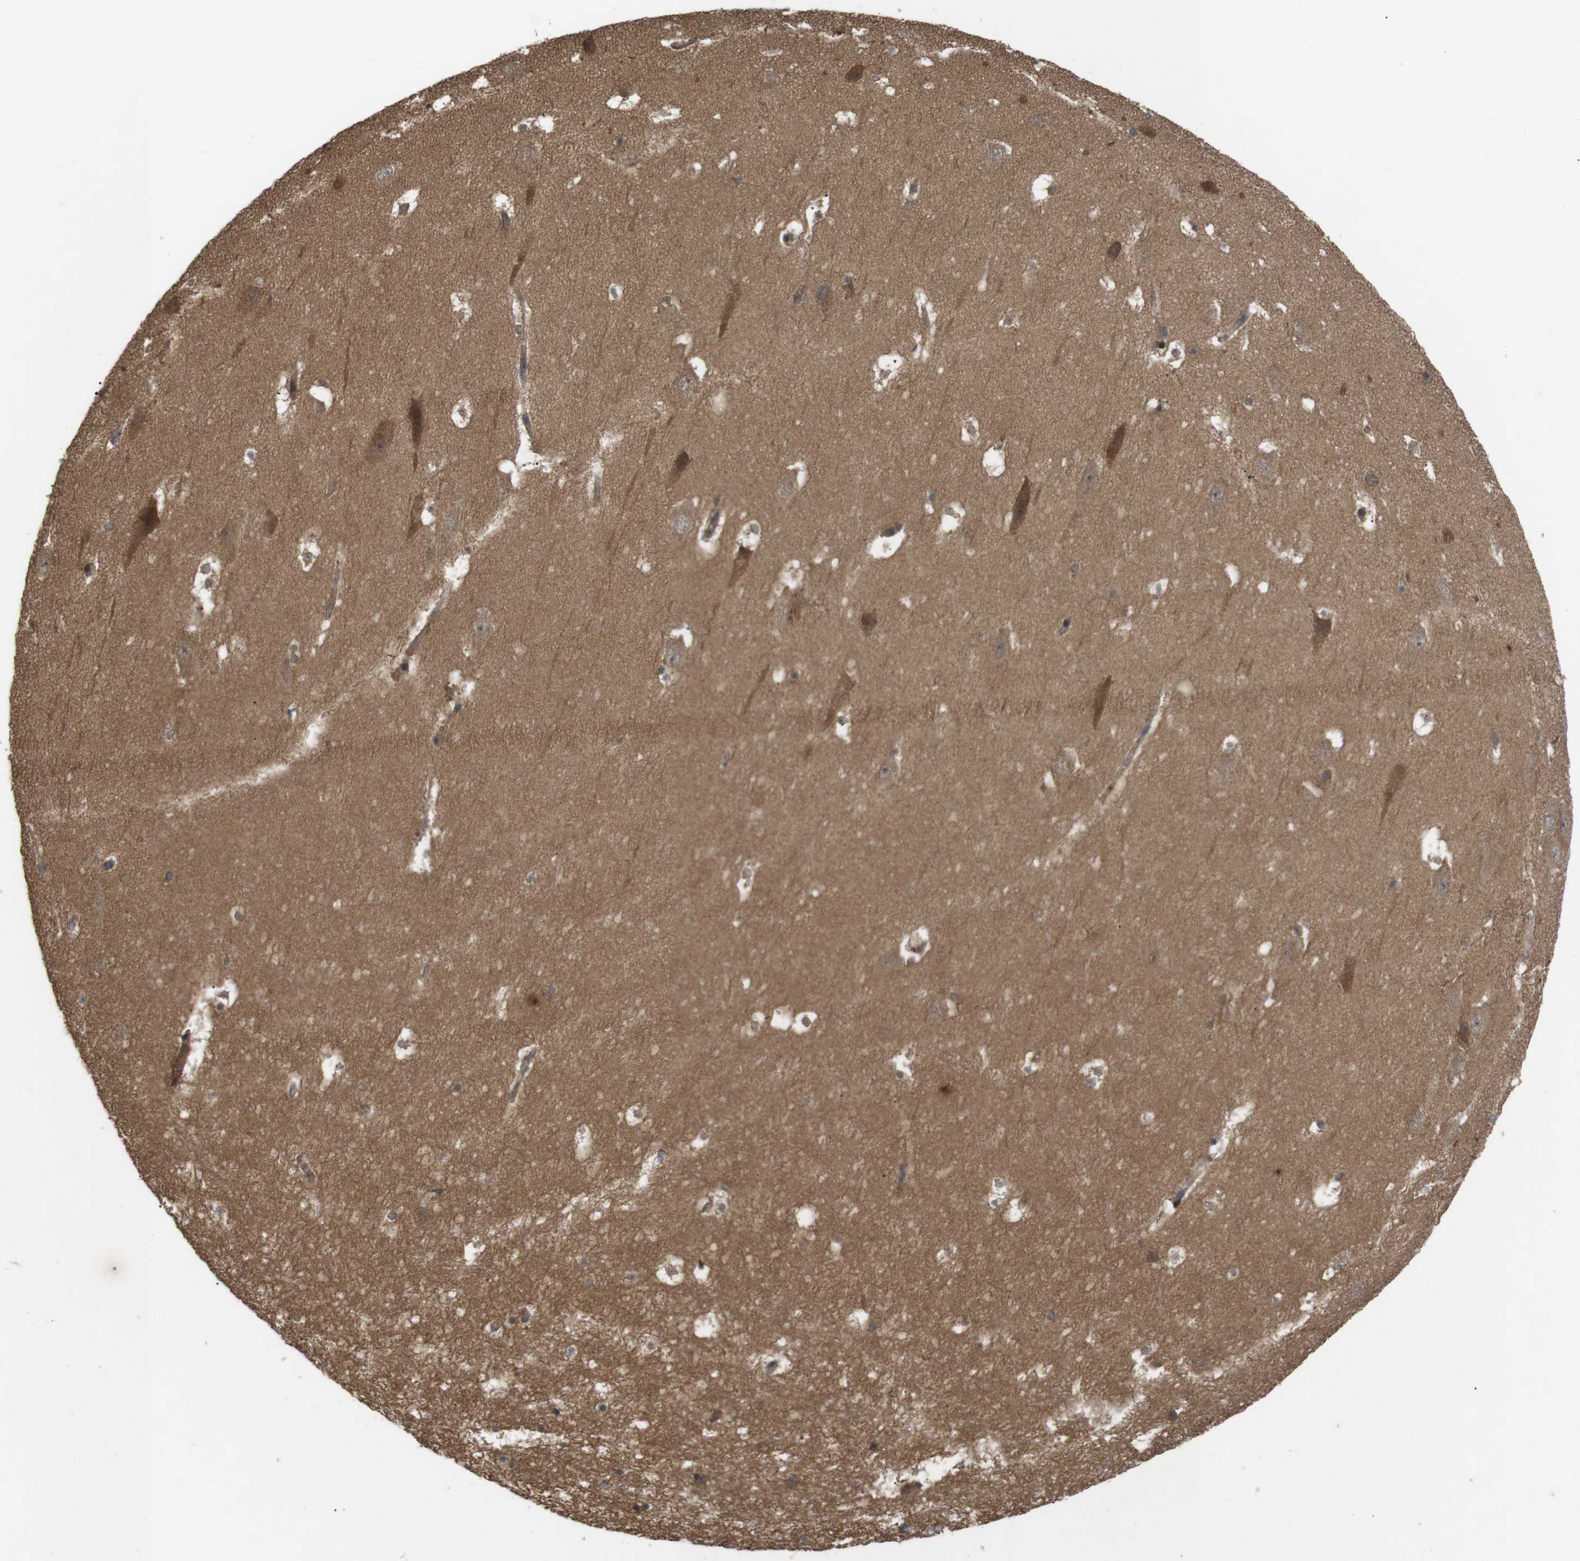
{"staining": {"intensity": "moderate", "quantity": "<25%", "location": "cytoplasmic/membranous"}, "tissue": "hippocampus", "cell_type": "Glial cells", "image_type": "normal", "snomed": [{"axis": "morphology", "description": "Normal tissue, NOS"}, {"axis": "topography", "description": "Hippocampus"}], "caption": "IHC micrograph of benign human hippocampus stained for a protein (brown), which displays low levels of moderate cytoplasmic/membranous positivity in about <25% of glial cells.", "gene": "NFKBIE", "patient": {"sex": "male", "age": 45}}